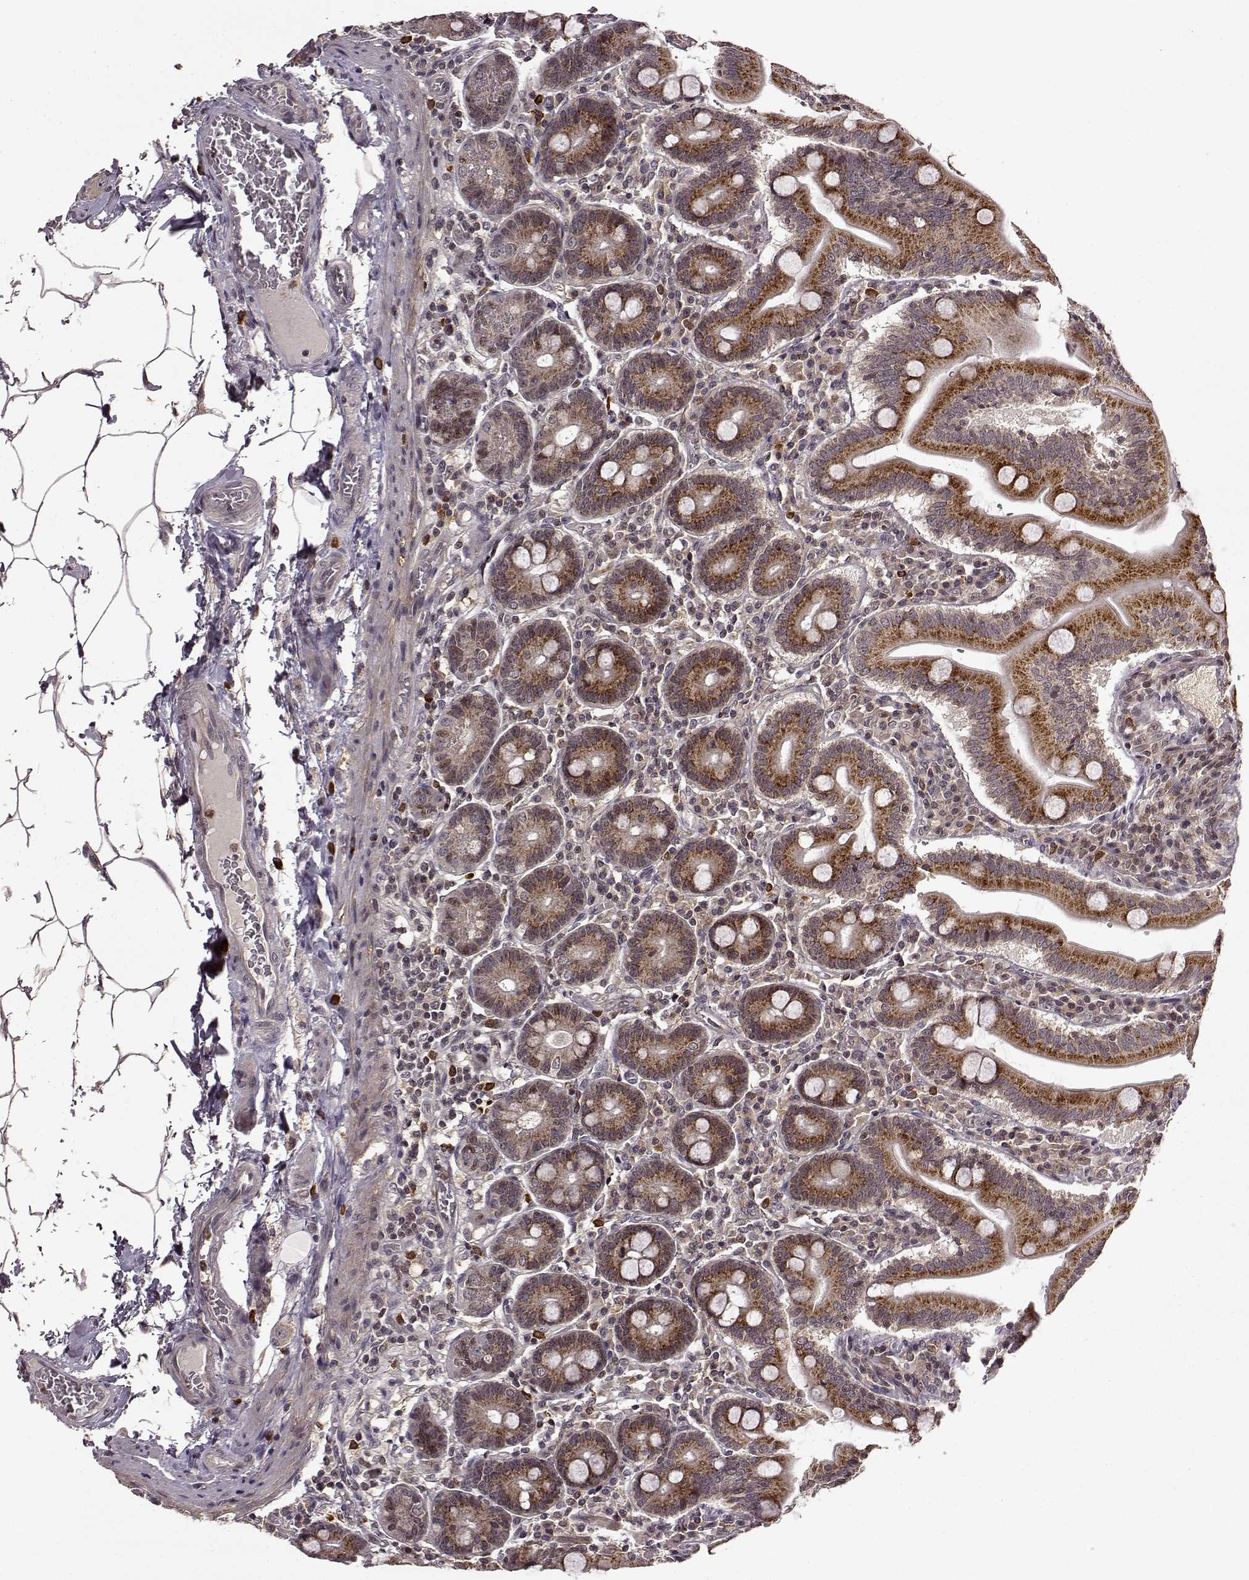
{"staining": {"intensity": "moderate", "quantity": ">75%", "location": "cytoplasmic/membranous"}, "tissue": "small intestine", "cell_type": "Glandular cells", "image_type": "normal", "snomed": [{"axis": "morphology", "description": "Normal tissue, NOS"}, {"axis": "topography", "description": "Small intestine"}], "caption": "Protein staining exhibits moderate cytoplasmic/membranous expression in about >75% of glandular cells in benign small intestine.", "gene": "TRMU", "patient": {"sex": "male", "age": 37}}